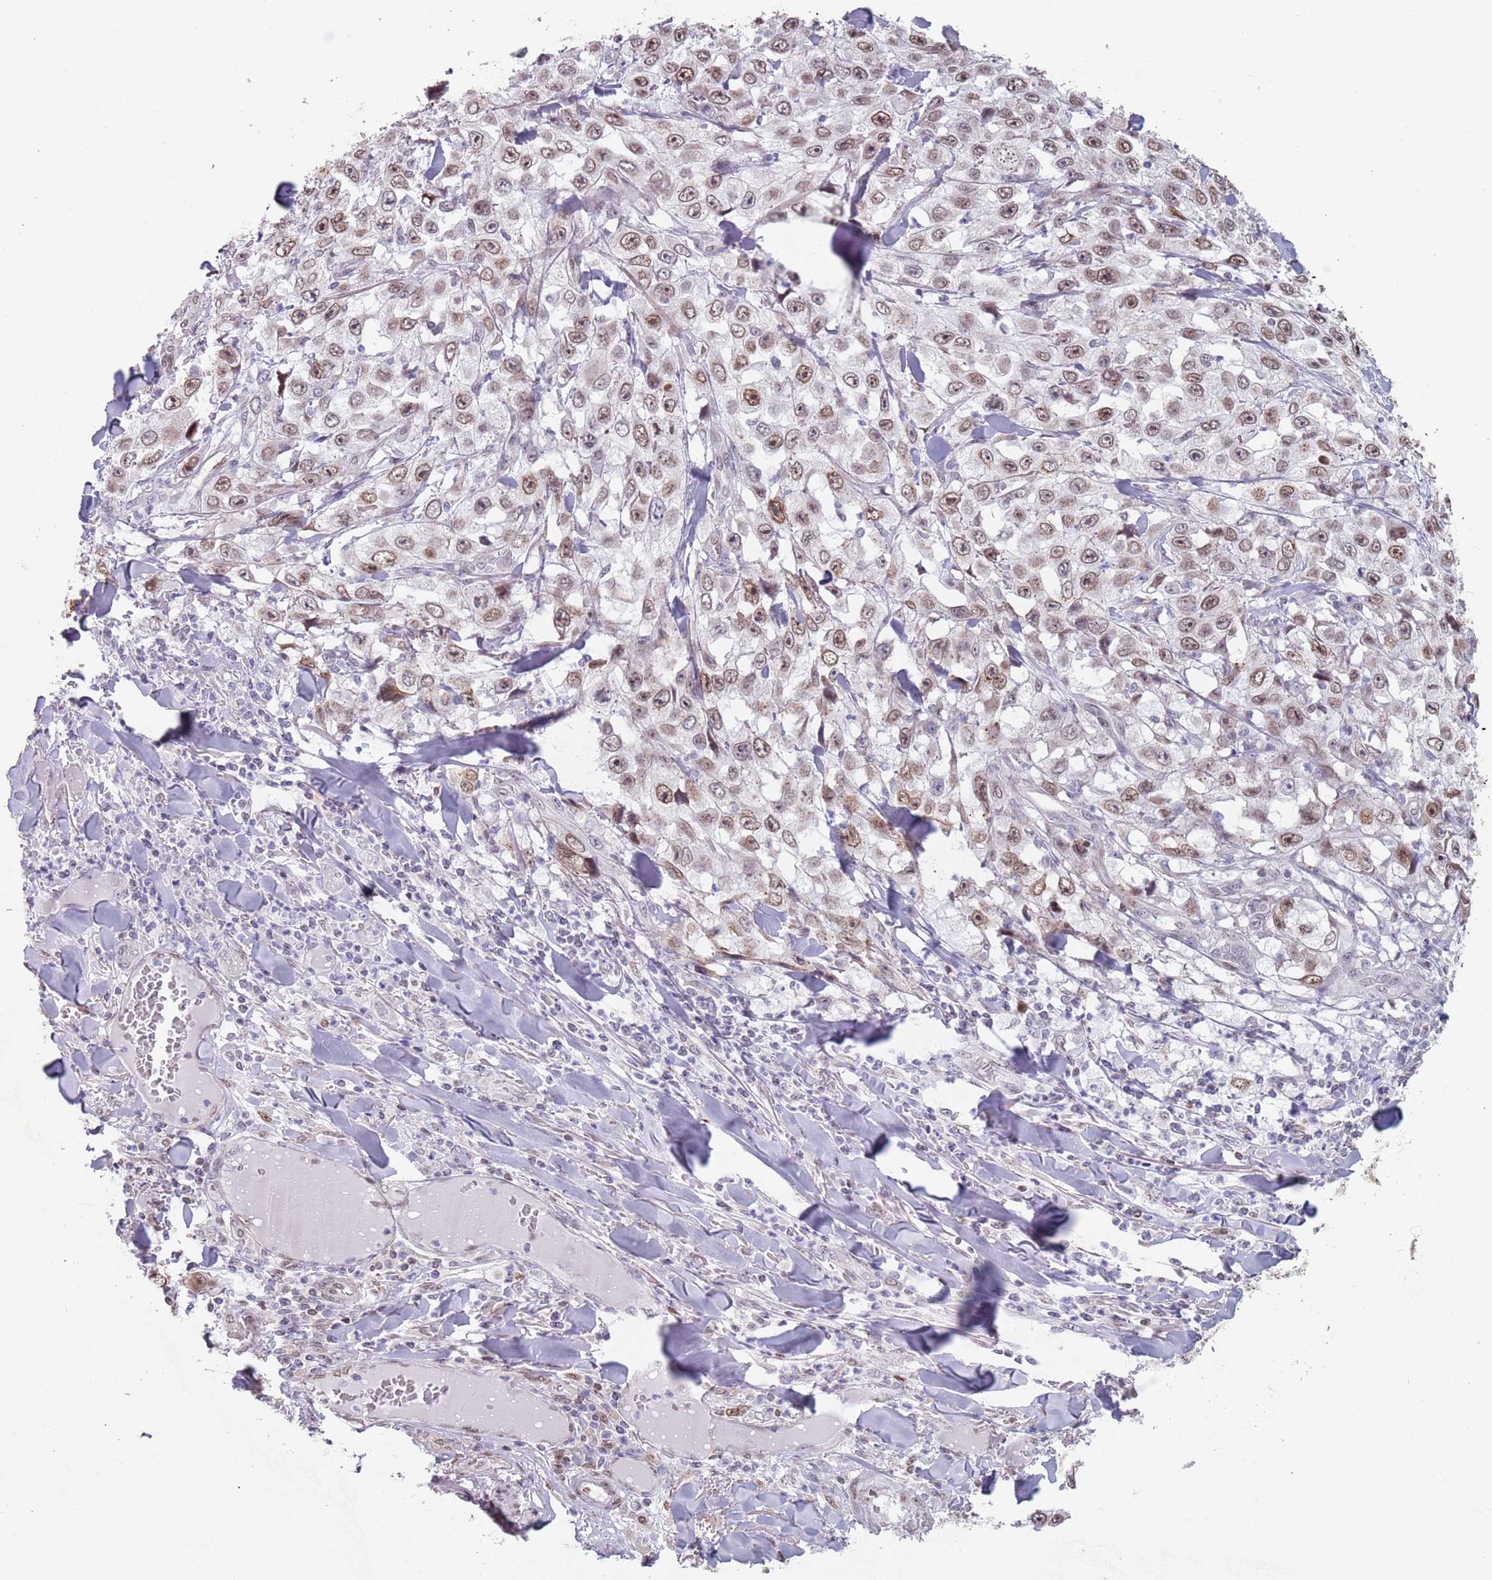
{"staining": {"intensity": "moderate", "quantity": ">75%", "location": "nuclear"}, "tissue": "skin cancer", "cell_type": "Tumor cells", "image_type": "cancer", "snomed": [{"axis": "morphology", "description": "Squamous cell carcinoma, NOS"}, {"axis": "topography", "description": "Skin"}], "caption": "Brown immunohistochemical staining in skin cancer displays moderate nuclear expression in approximately >75% of tumor cells.", "gene": "MFSD12", "patient": {"sex": "male", "age": 82}}